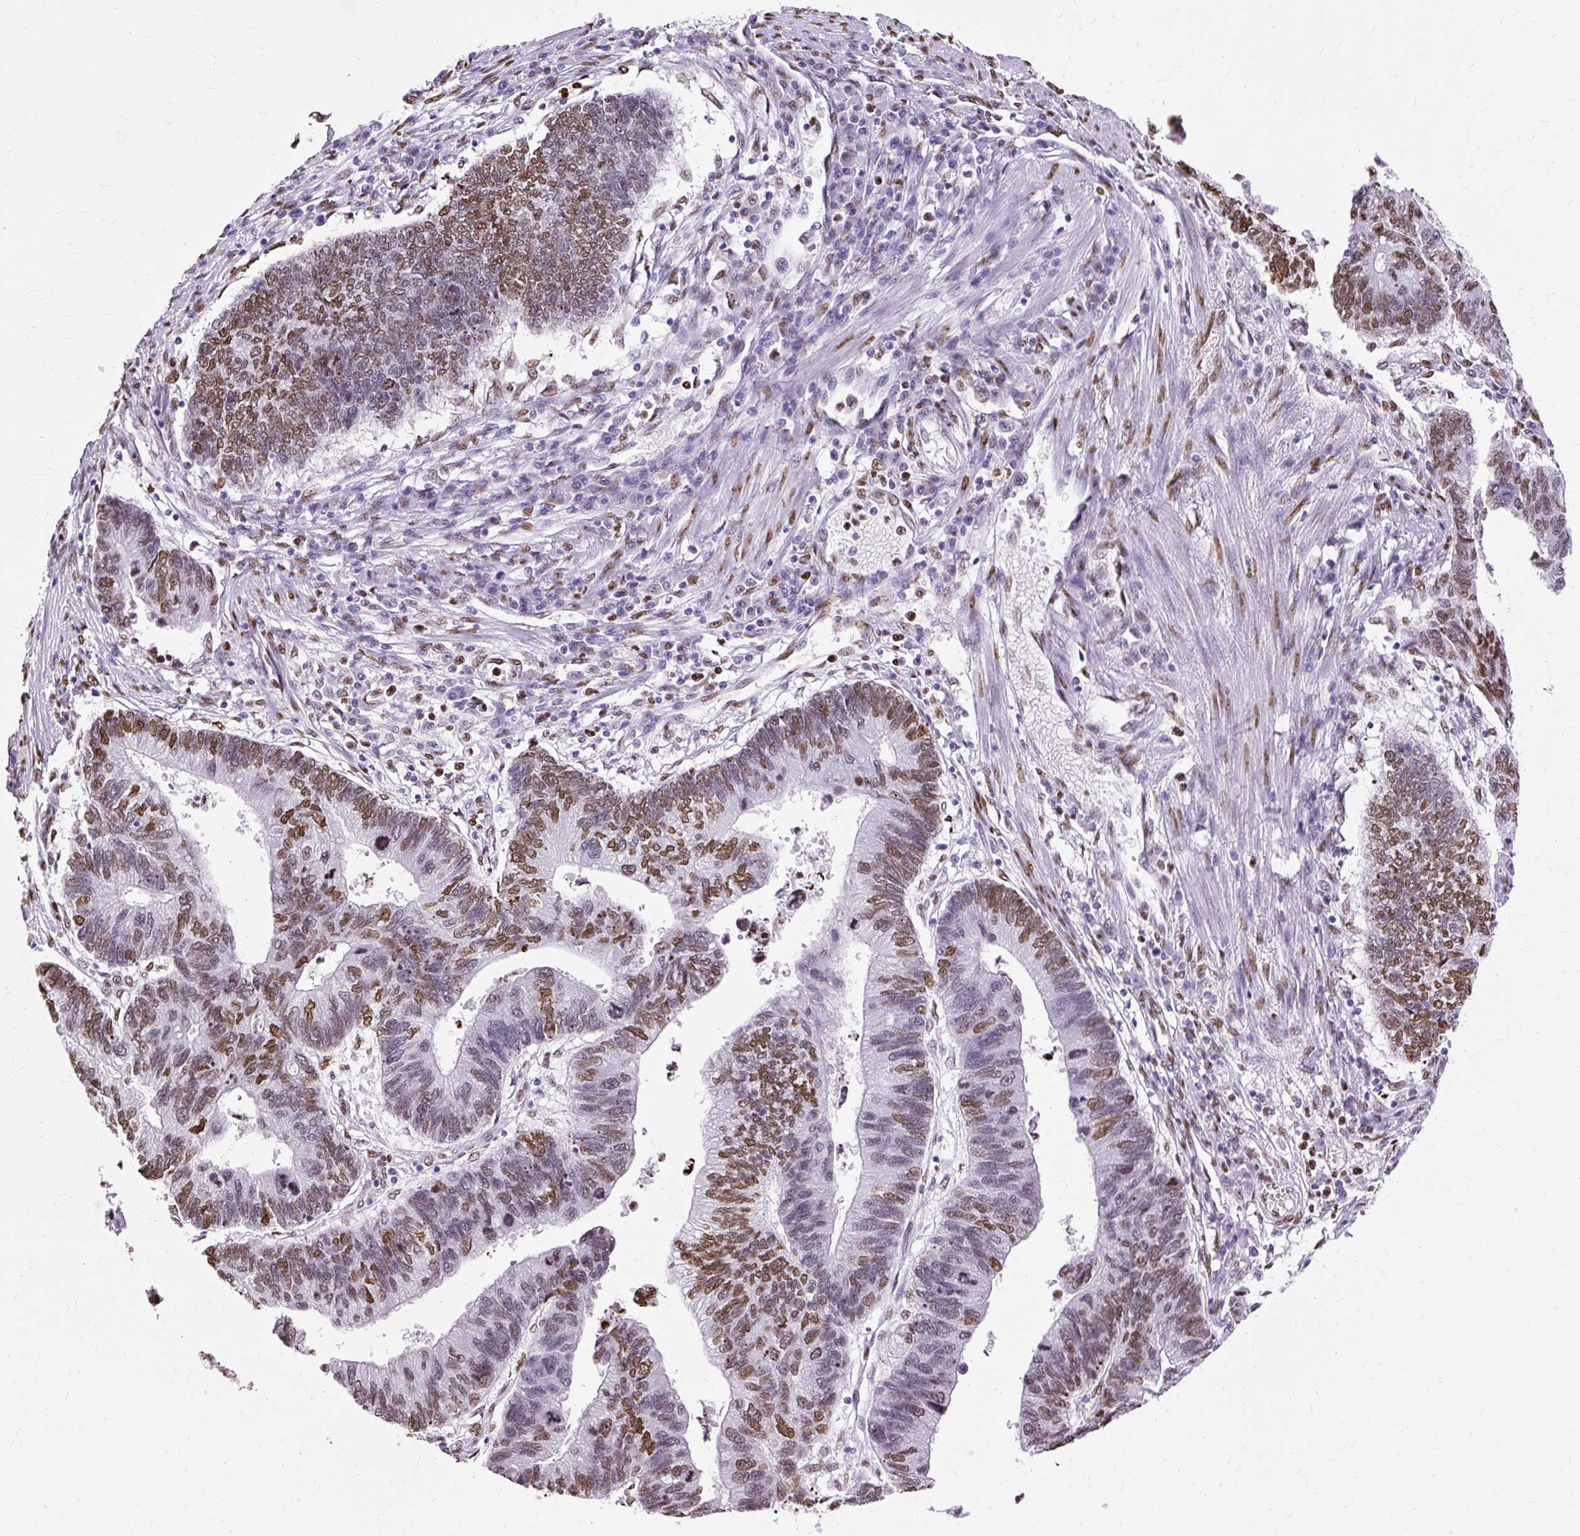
{"staining": {"intensity": "moderate", "quantity": "25%-75%", "location": "nuclear"}, "tissue": "stomach cancer", "cell_type": "Tumor cells", "image_type": "cancer", "snomed": [{"axis": "morphology", "description": "Adenocarcinoma, NOS"}, {"axis": "topography", "description": "Stomach"}], "caption": "A medium amount of moderate nuclear positivity is present in about 25%-75% of tumor cells in stomach cancer (adenocarcinoma) tissue.", "gene": "TMEM184C", "patient": {"sex": "male", "age": 59}}